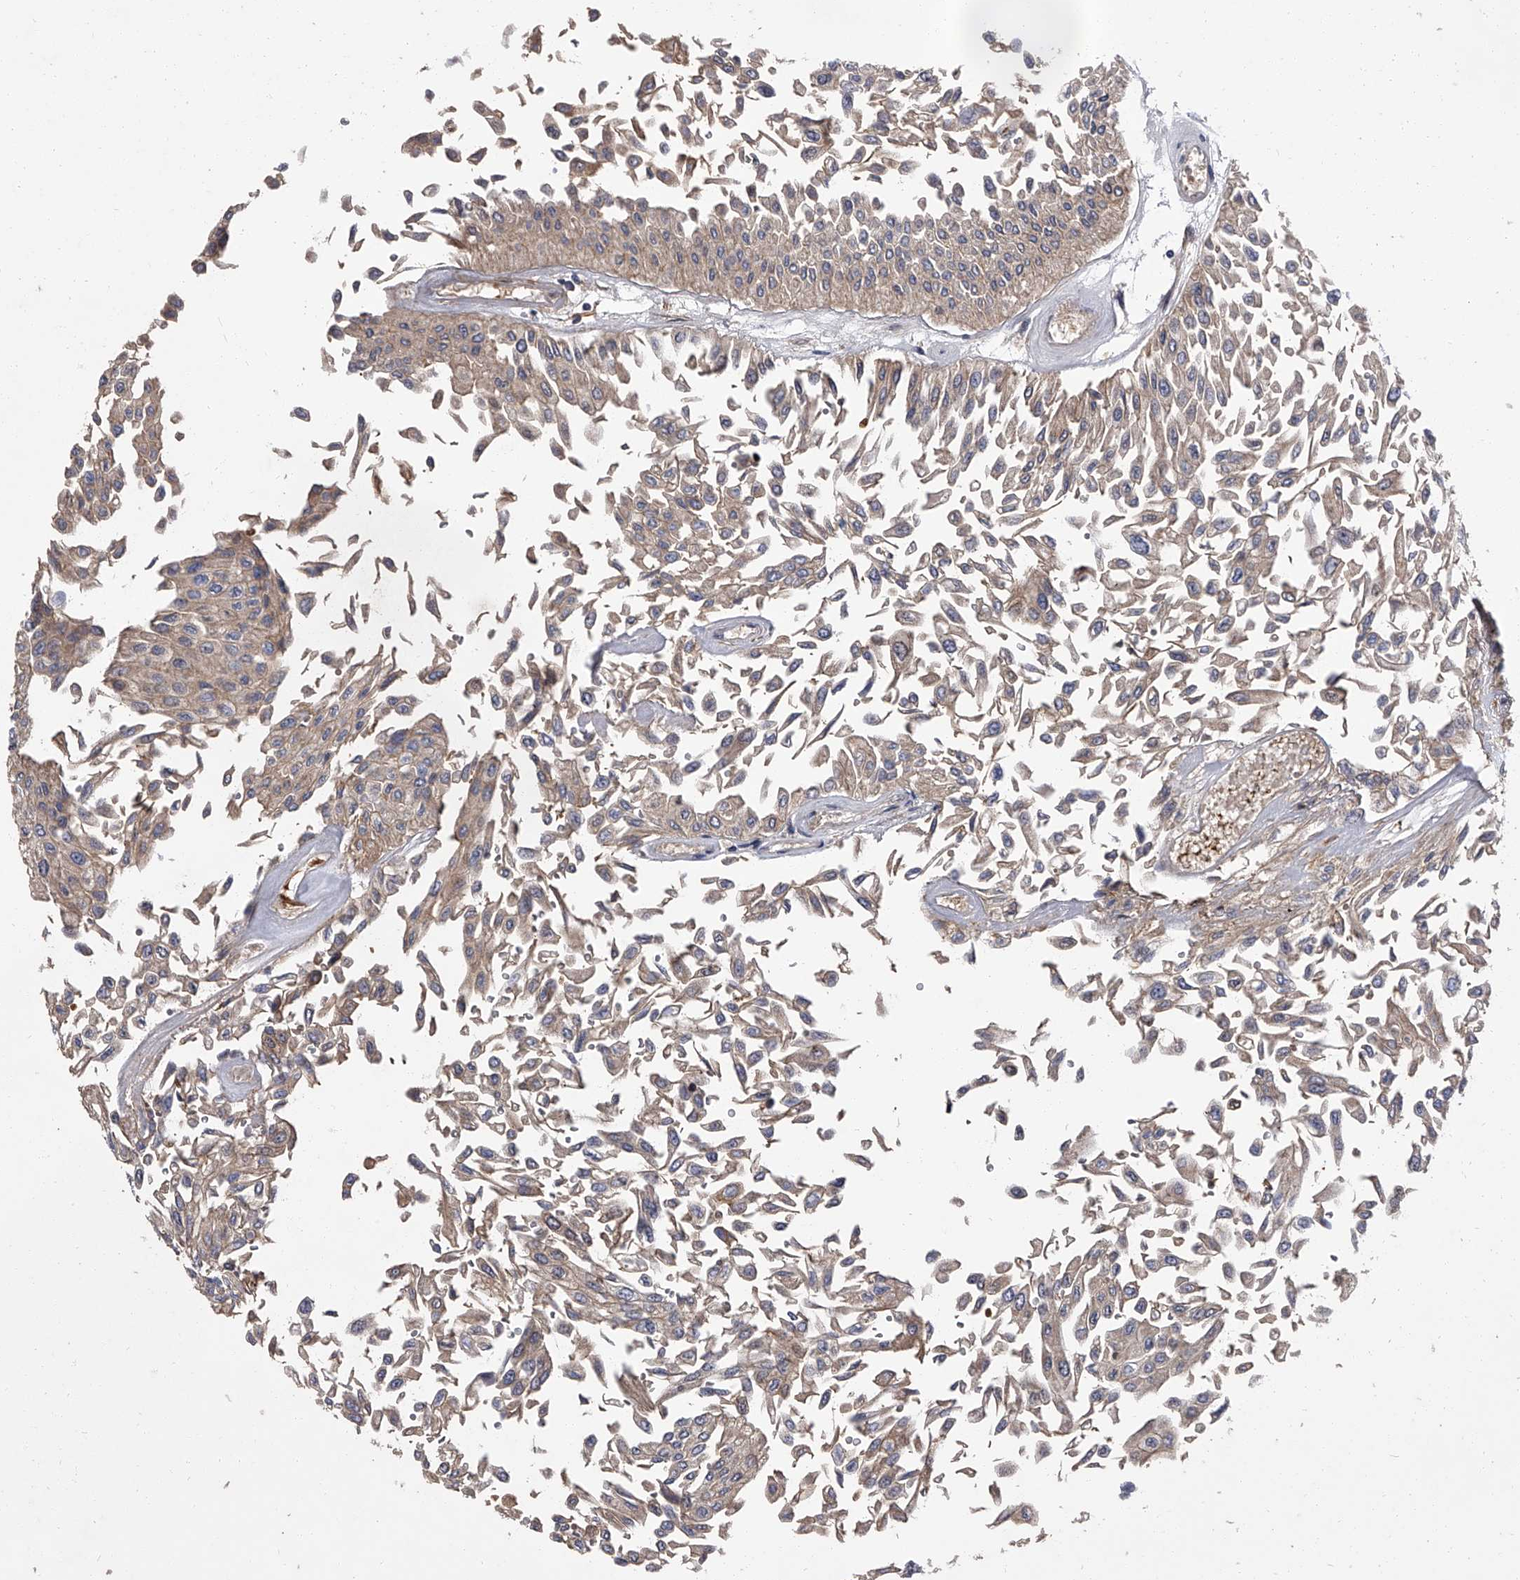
{"staining": {"intensity": "weak", "quantity": ">75%", "location": "cytoplasmic/membranous"}, "tissue": "urothelial cancer", "cell_type": "Tumor cells", "image_type": "cancer", "snomed": [{"axis": "morphology", "description": "Urothelial carcinoma, Low grade"}, {"axis": "topography", "description": "Urinary bladder"}], "caption": "Urothelial cancer was stained to show a protein in brown. There is low levels of weak cytoplasmic/membranous expression in approximately >75% of tumor cells.", "gene": "STK36", "patient": {"sex": "male", "age": 67}}